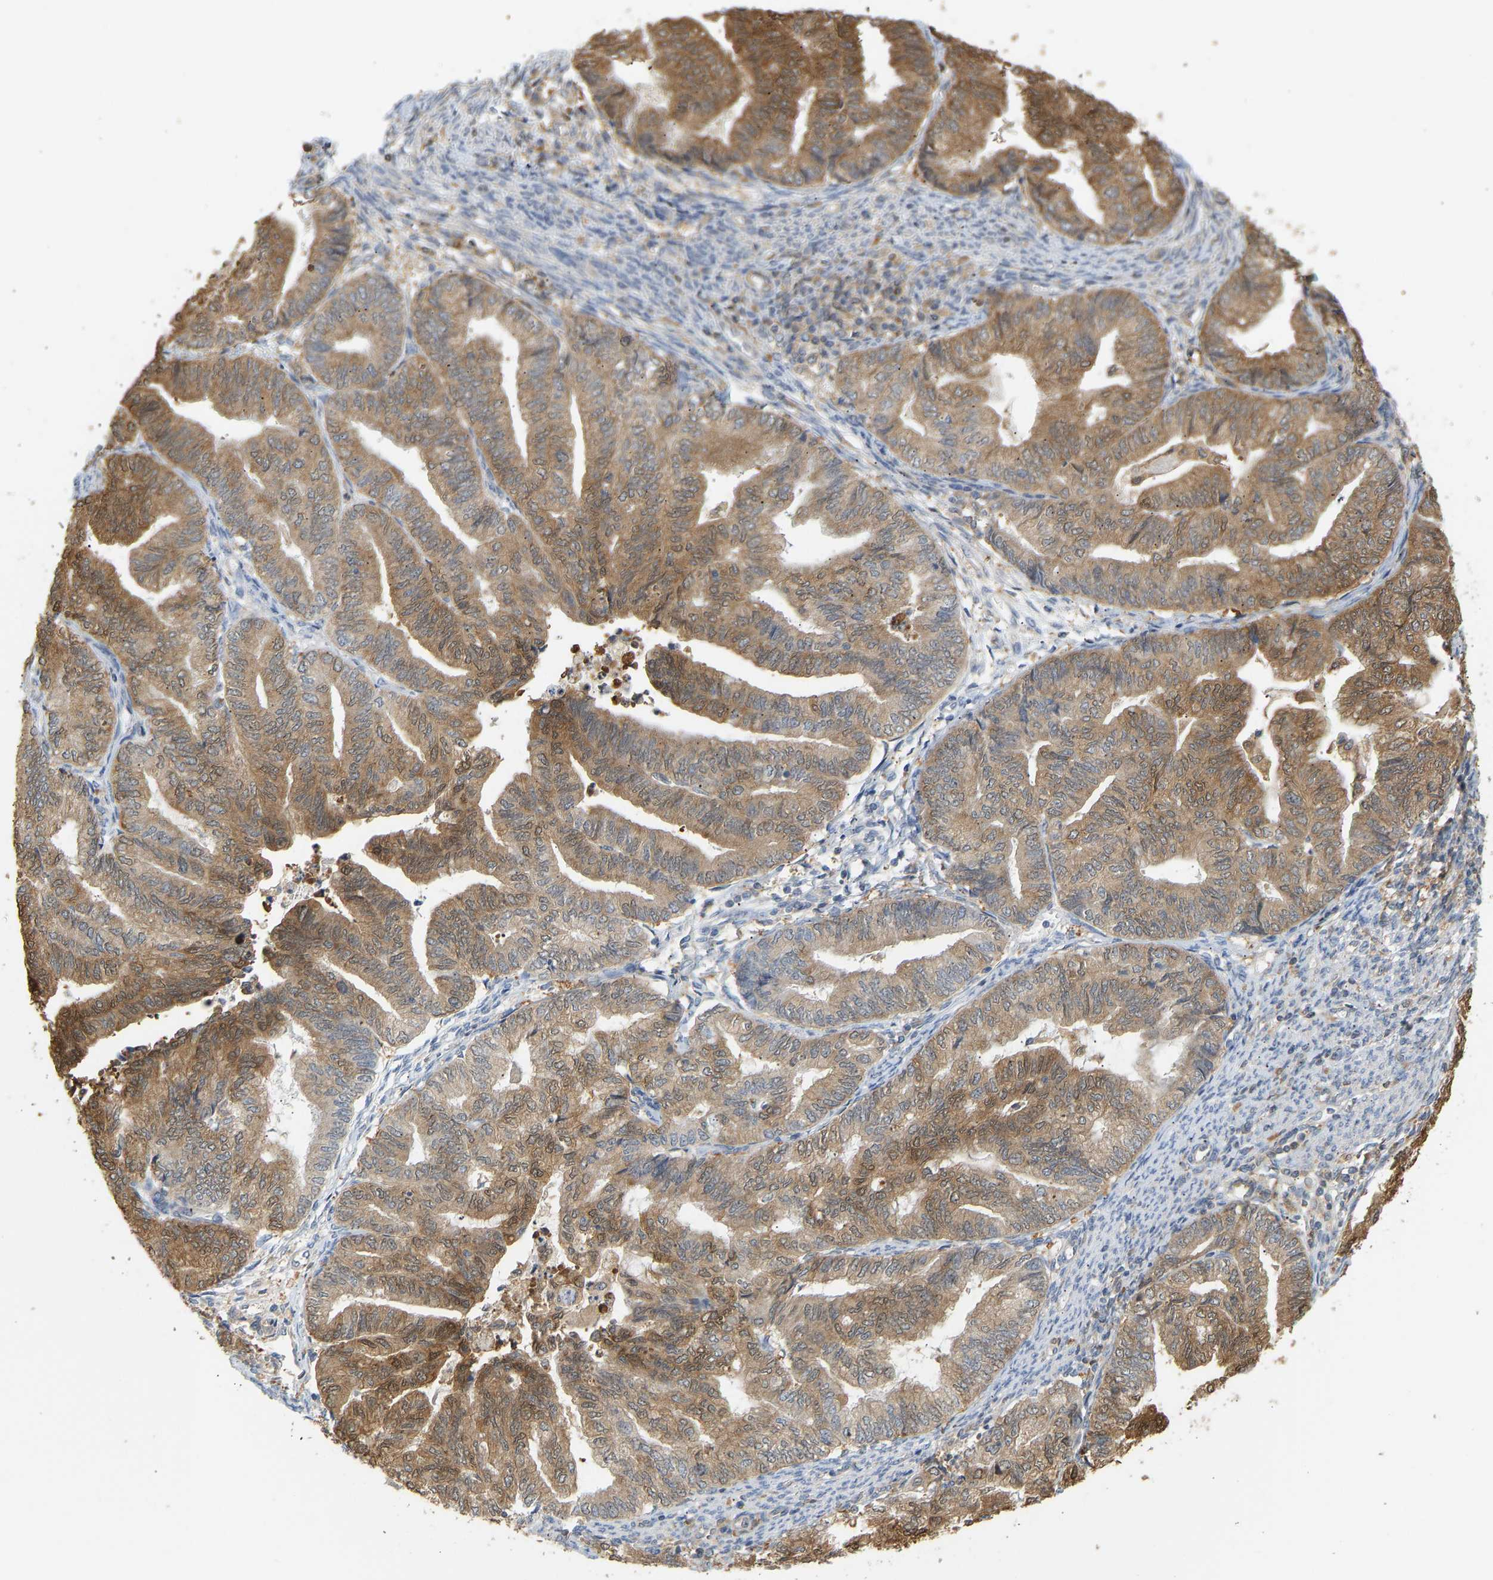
{"staining": {"intensity": "moderate", "quantity": ">75%", "location": "cytoplasmic/membranous"}, "tissue": "endometrial cancer", "cell_type": "Tumor cells", "image_type": "cancer", "snomed": [{"axis": "morphology", "description": "Adenocarcinoma, NOS"}, {"axis": "topography", "description": "Endometrium"}], "caption": "Immunohistochemical staining of endometrial cancer (adenocarcinoma) displays medium levels of moderate cytoplasmic/membranous protein positivity in about >75% of tumor cells. (DAB (3,3'-diaminobenzidine) = brown stain, brightfield microscopy at high magnification).", "gene": "ENO1", "patient": {"sex": "female", "age": 79}}